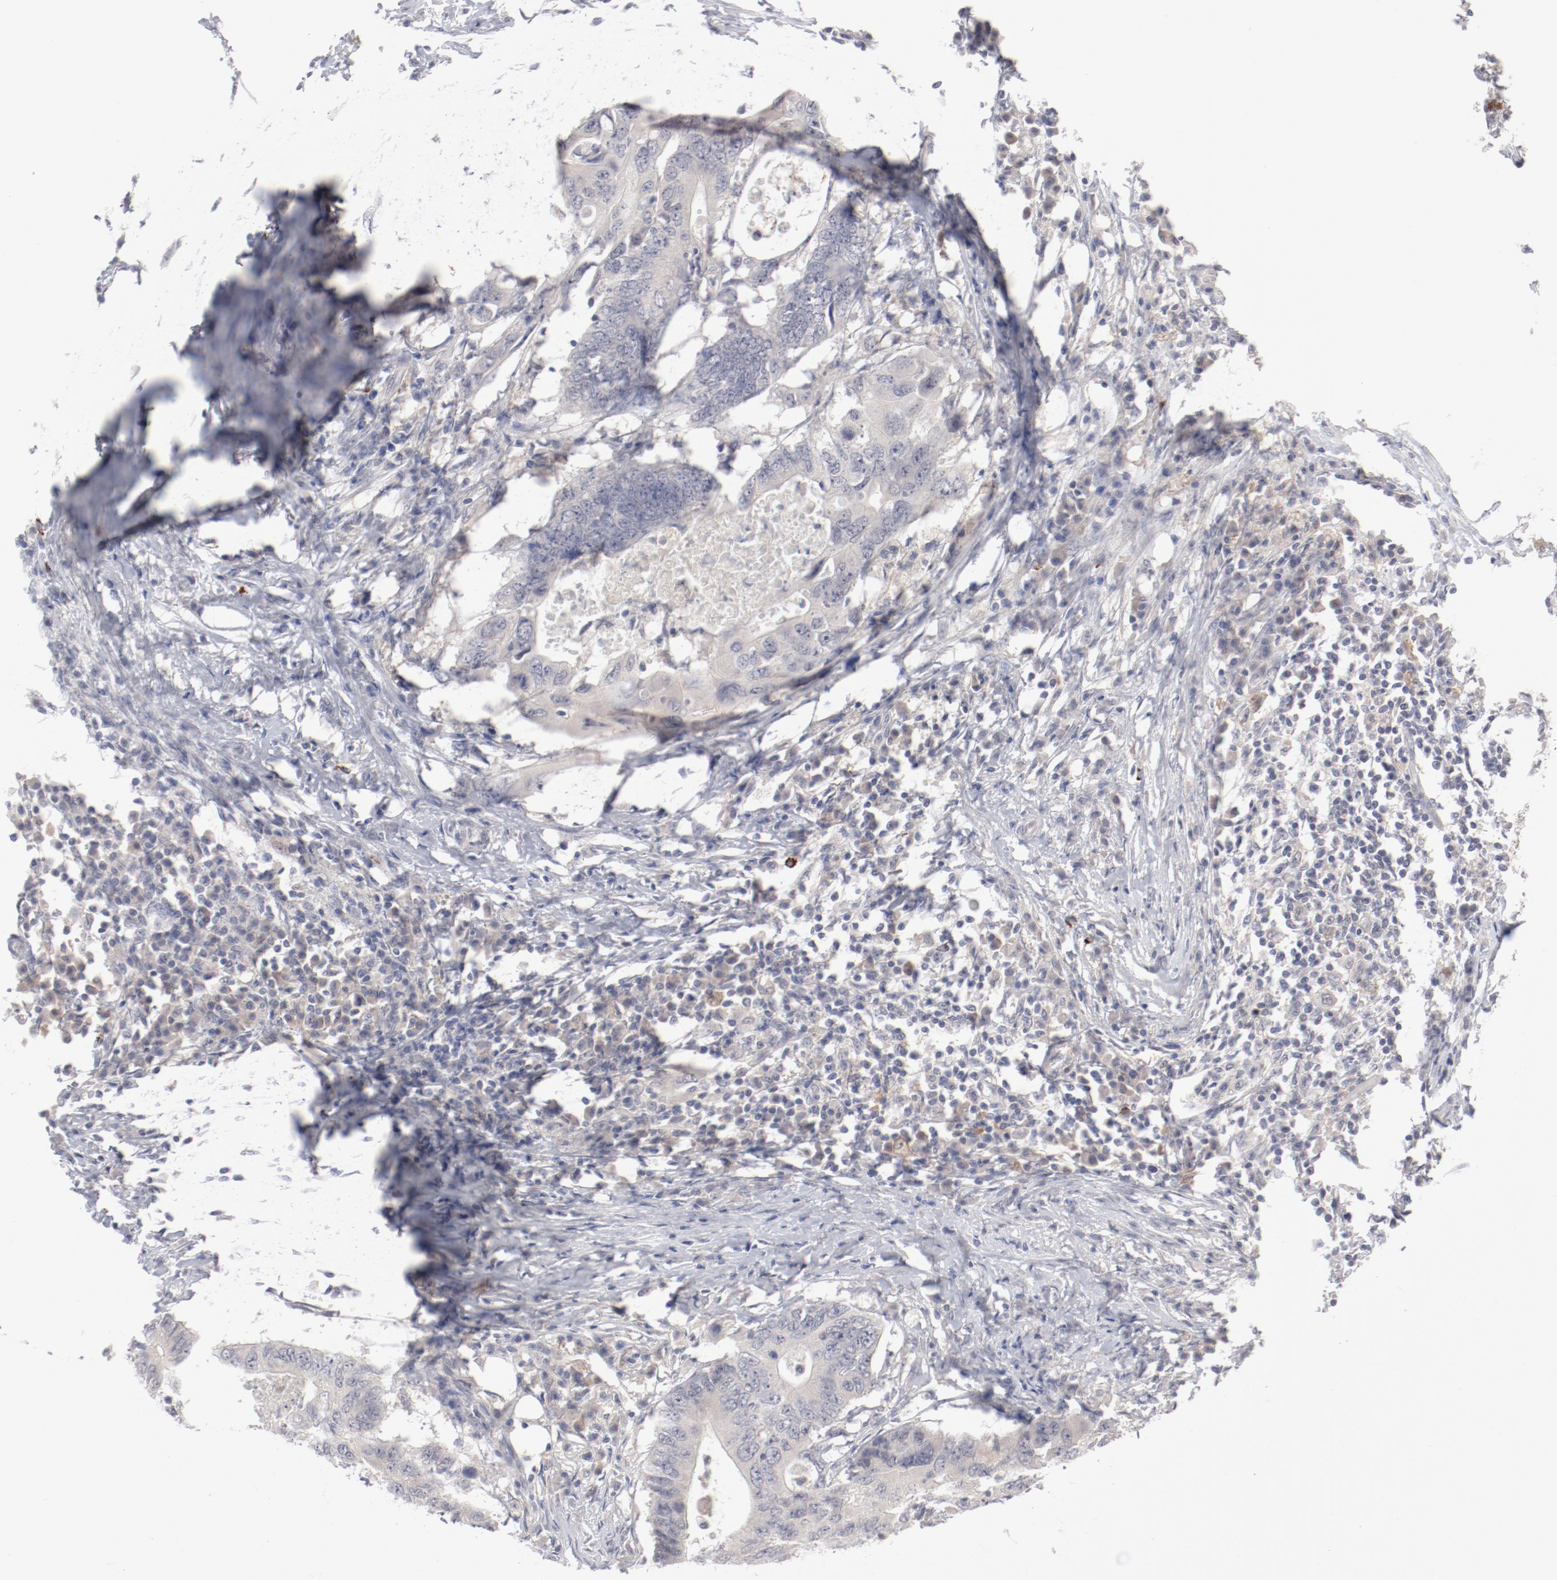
{"staining": {"intensity": "weak", "quantity": "<25%", "location": "cytoplasmic/membranous"}, "tissue": "colorectal cancer", "cell_type": "Tumor cells", "image_type": "cancer", "snomed": [{"axis": "morphology", "description": "Adenocarcinoma, NOS"}, {"axis": "topography", "description": "Colon"}], "caption": "High magnification brightfield microscopy of colorectal cancer (adenocarcinoma) stained with DAB (3,3'-diaminobenzidine) (brown) and counterstained with hematoxylin (blue): tumor cells show no significant positivity. (Stains: DAB IHC with hematoxylin counter stain, Microscopy: brightfield microscopy at high magnification).", "gene": "SH3BGR", "patient": {"sex": "male", "age": 71}}